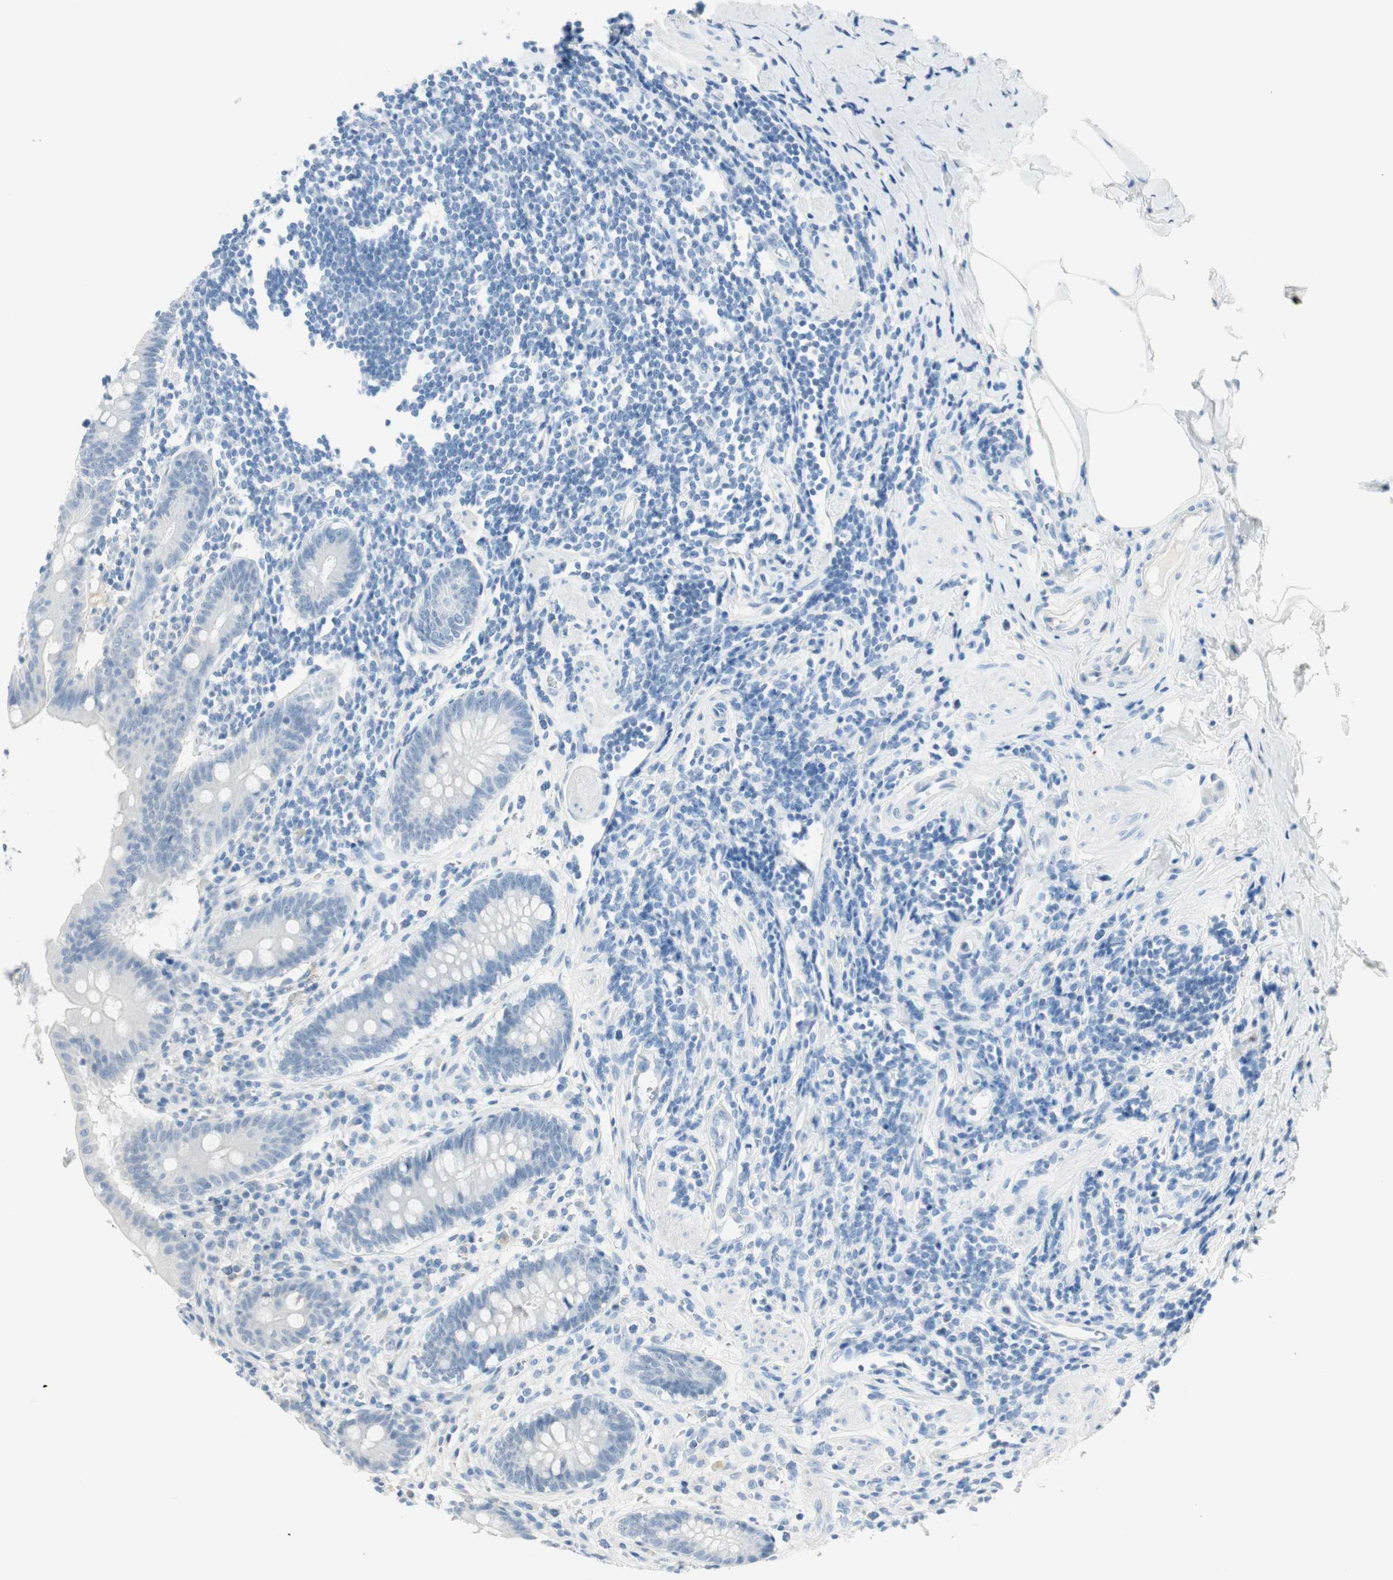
{"staining": {"intensity": "negative", "quantity": "none", "location": "none"}, "tissue": "appendix", "cell_type": "Glandular cells", "image_type": "normal", "snomed": [{"axis": "morphology", "description": "Normal tissue, NOS"}, {"axis": "topography", "description": "Appendix"}], "caption": "High power microscopy histopathology image of an IHC photomicrograph of normal appendix, revealing no significant staining in glandular cells.", "gene": "MLLT10", "patient": {"sex": "female", "age": 50}}